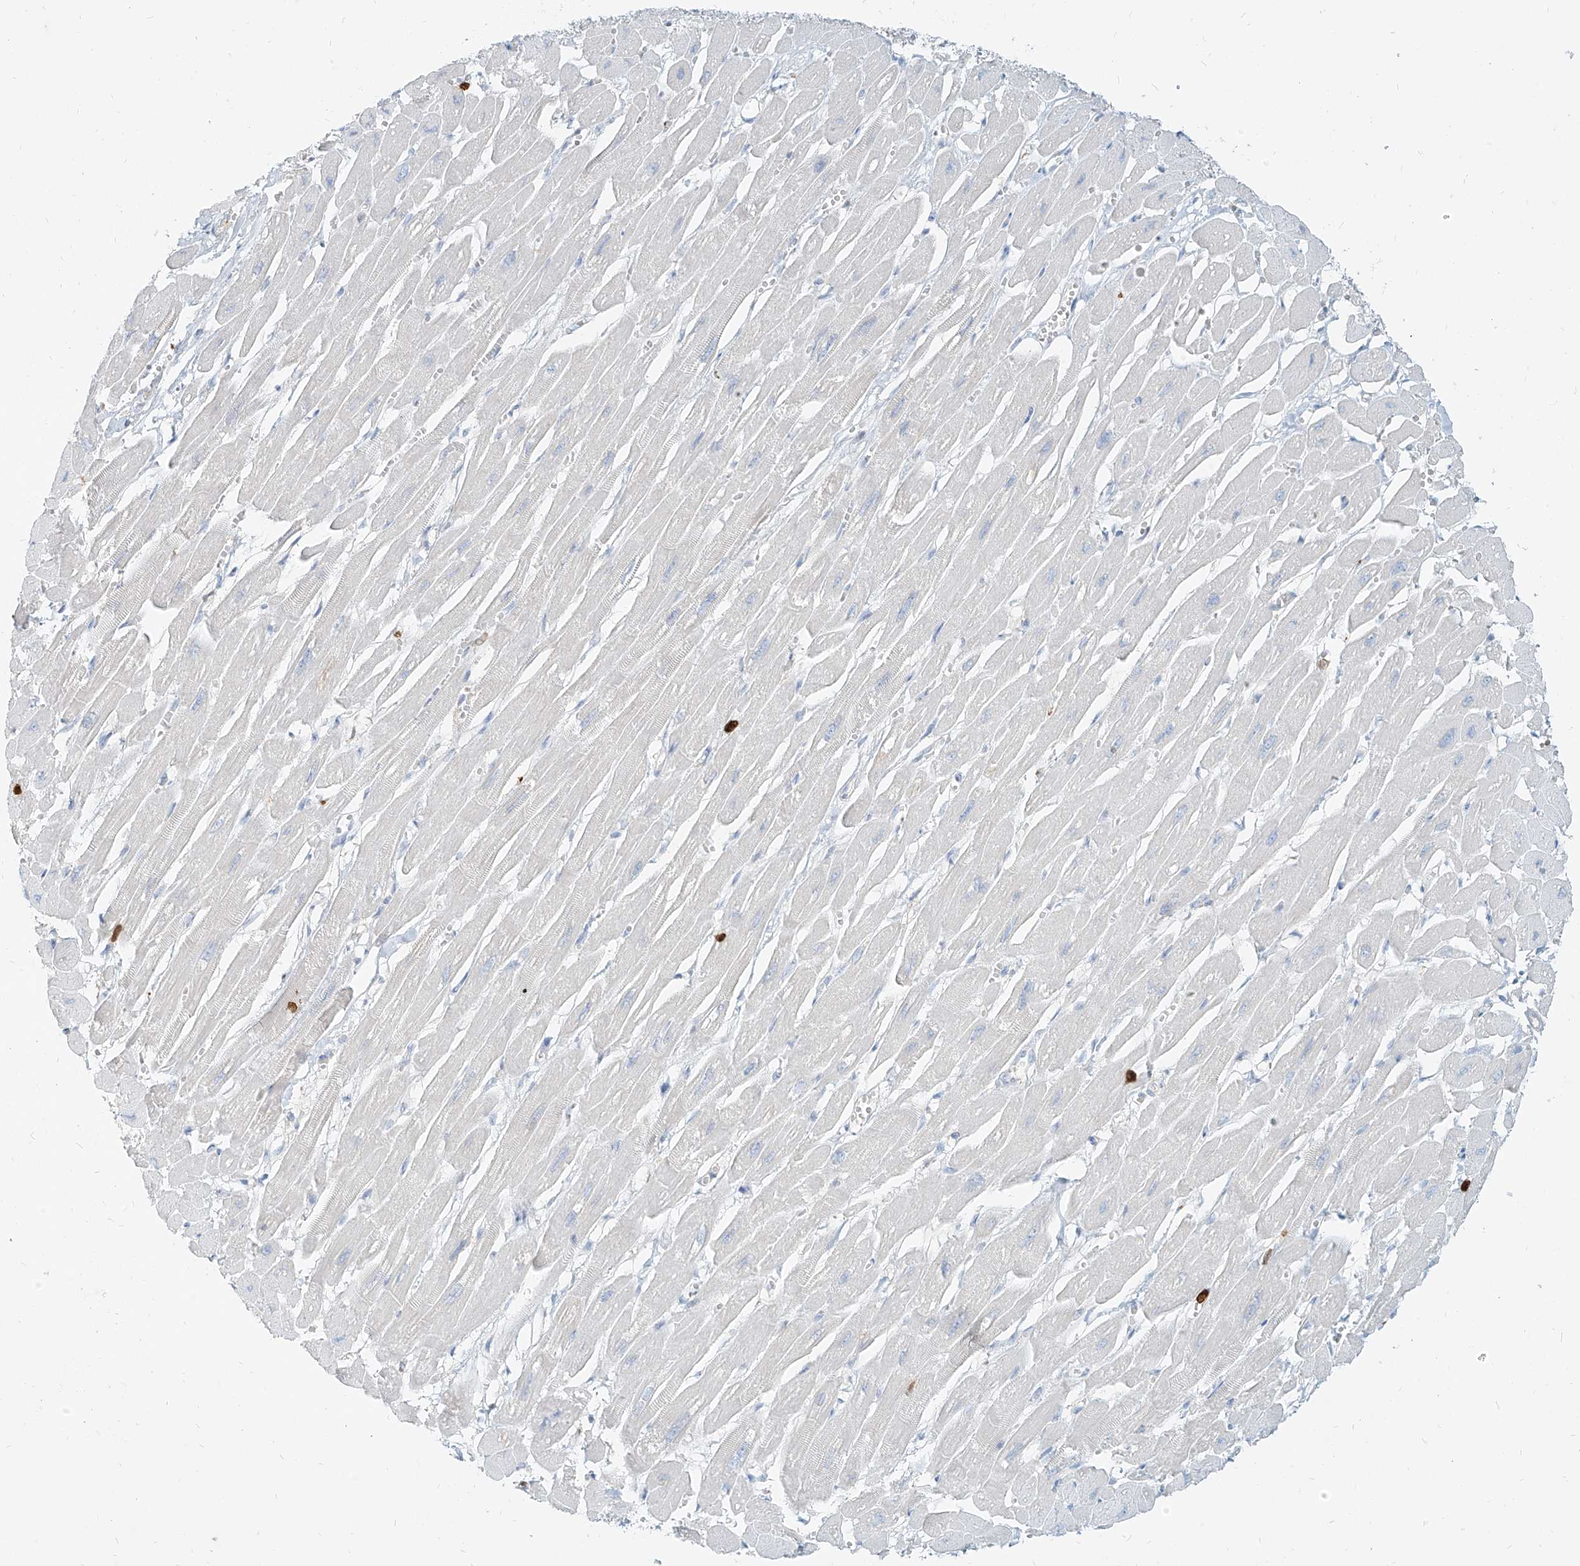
{"staining": {"intensity": "negative", "quantity": "none", "location": "none"}, "tissue": "heart muscle", "cell_type": "Cardiomyocytes", "image_type": "normal", "snomed": [{"axis": "morphology", "description": "Normal tissue, NOS"}, {"axis": "topography", "description": "Heart"}], "caption": "IHC of unremarkable human heart muscle demonstrates no positivity in cardiomyocytes.", "gene": "PGD", "patient": {"sex": "female", "age": 54}}